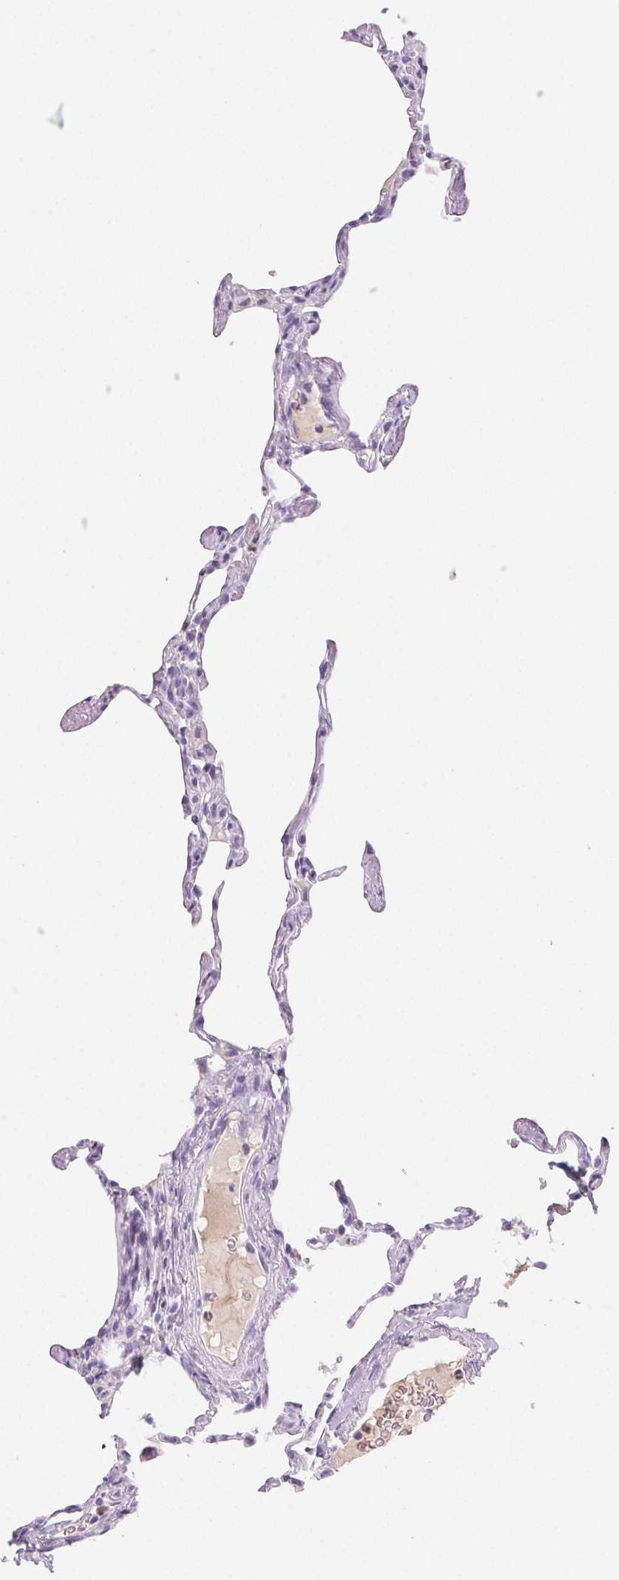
{"staining": {"intensity": "negative", "quantity": "none", "location": "none"}, "tissue": "lung", "cell_type": "Alveolar cells", "image_type": "normal", "snomed": [{"axis": "morphology", "description": "Normal tissue, NOS"}, {"axis": "topography", "description": "Lung"}], "caption": "Immunohistochemistry histopathology image of normal lung: human lung stained with DAB (3,3'-diaminobenzidine) exhibits no significant protein staining in alveolar cells. The staining was performed using DAB (3,3'-diaminobenzidine) to visualize the protein expression in brown, while the nuclei were stained in blue with hematoxylin (Magnification: 20x).", "gene": "PADI4", "patient": {"sex": "male", "age": 65}}